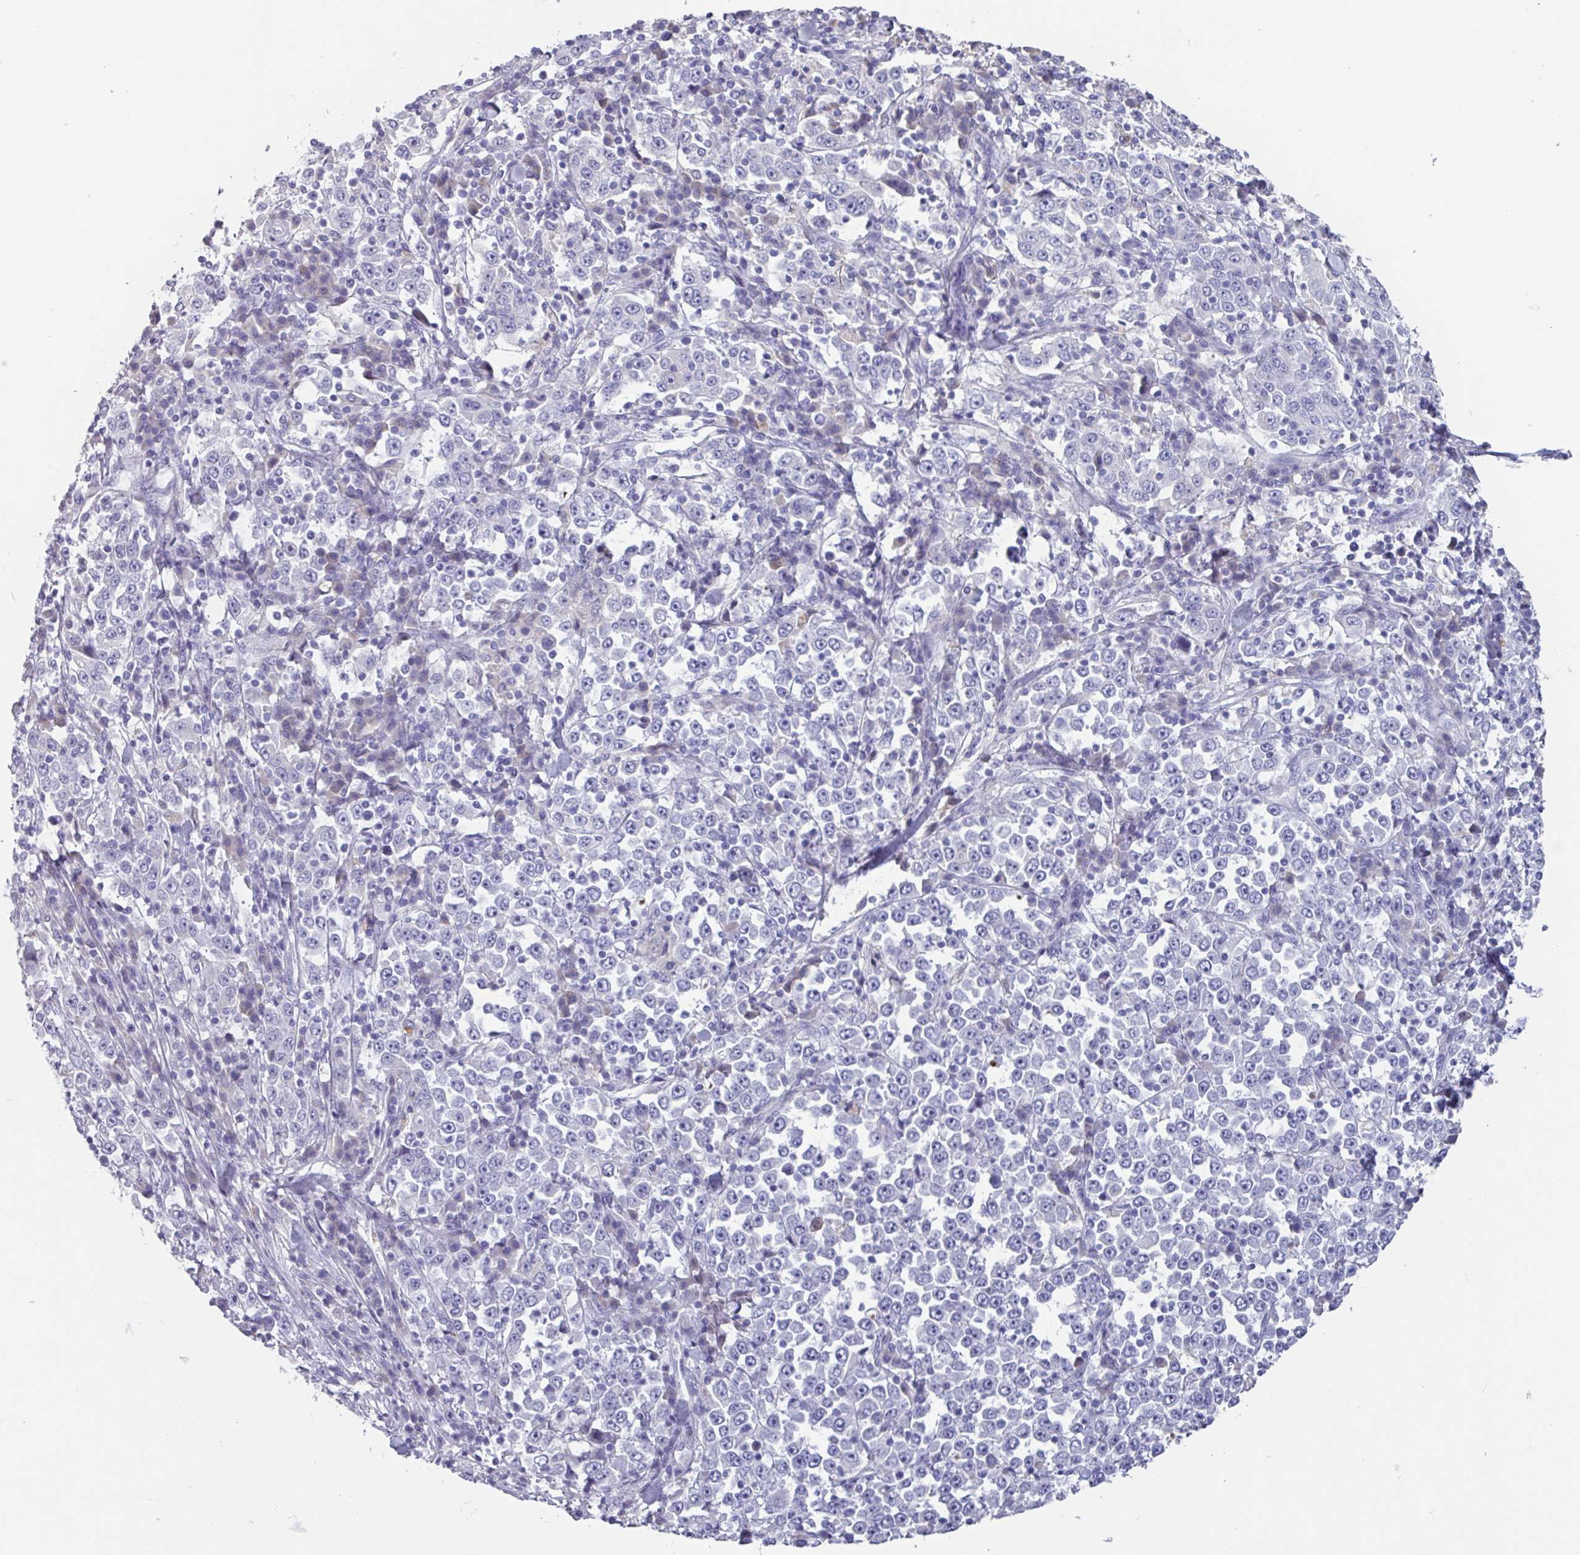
{"staining": {"intensity": "negative", "quantity": "none", "location": "none"}, "tissue": "stomach cancer", "cell_type": "Tumor cells", "image_type": "cancer", "snomed": [{"axis": "morphology", "description": "Normal tissue, NOS"}, {"axis": "morphology", "description": "Adenocarcinoma, NOS"}, {"axis": "topography", "description": "Stomach, upper"}, {"axis": "topography", "description": "Stomach"}], "caption": "Stomach cancer was stained to show a protein in brown. There is no significant expression in tumor cells.", "gene": "OR2T10", "patient": {"sex": "male", "age": 59}}